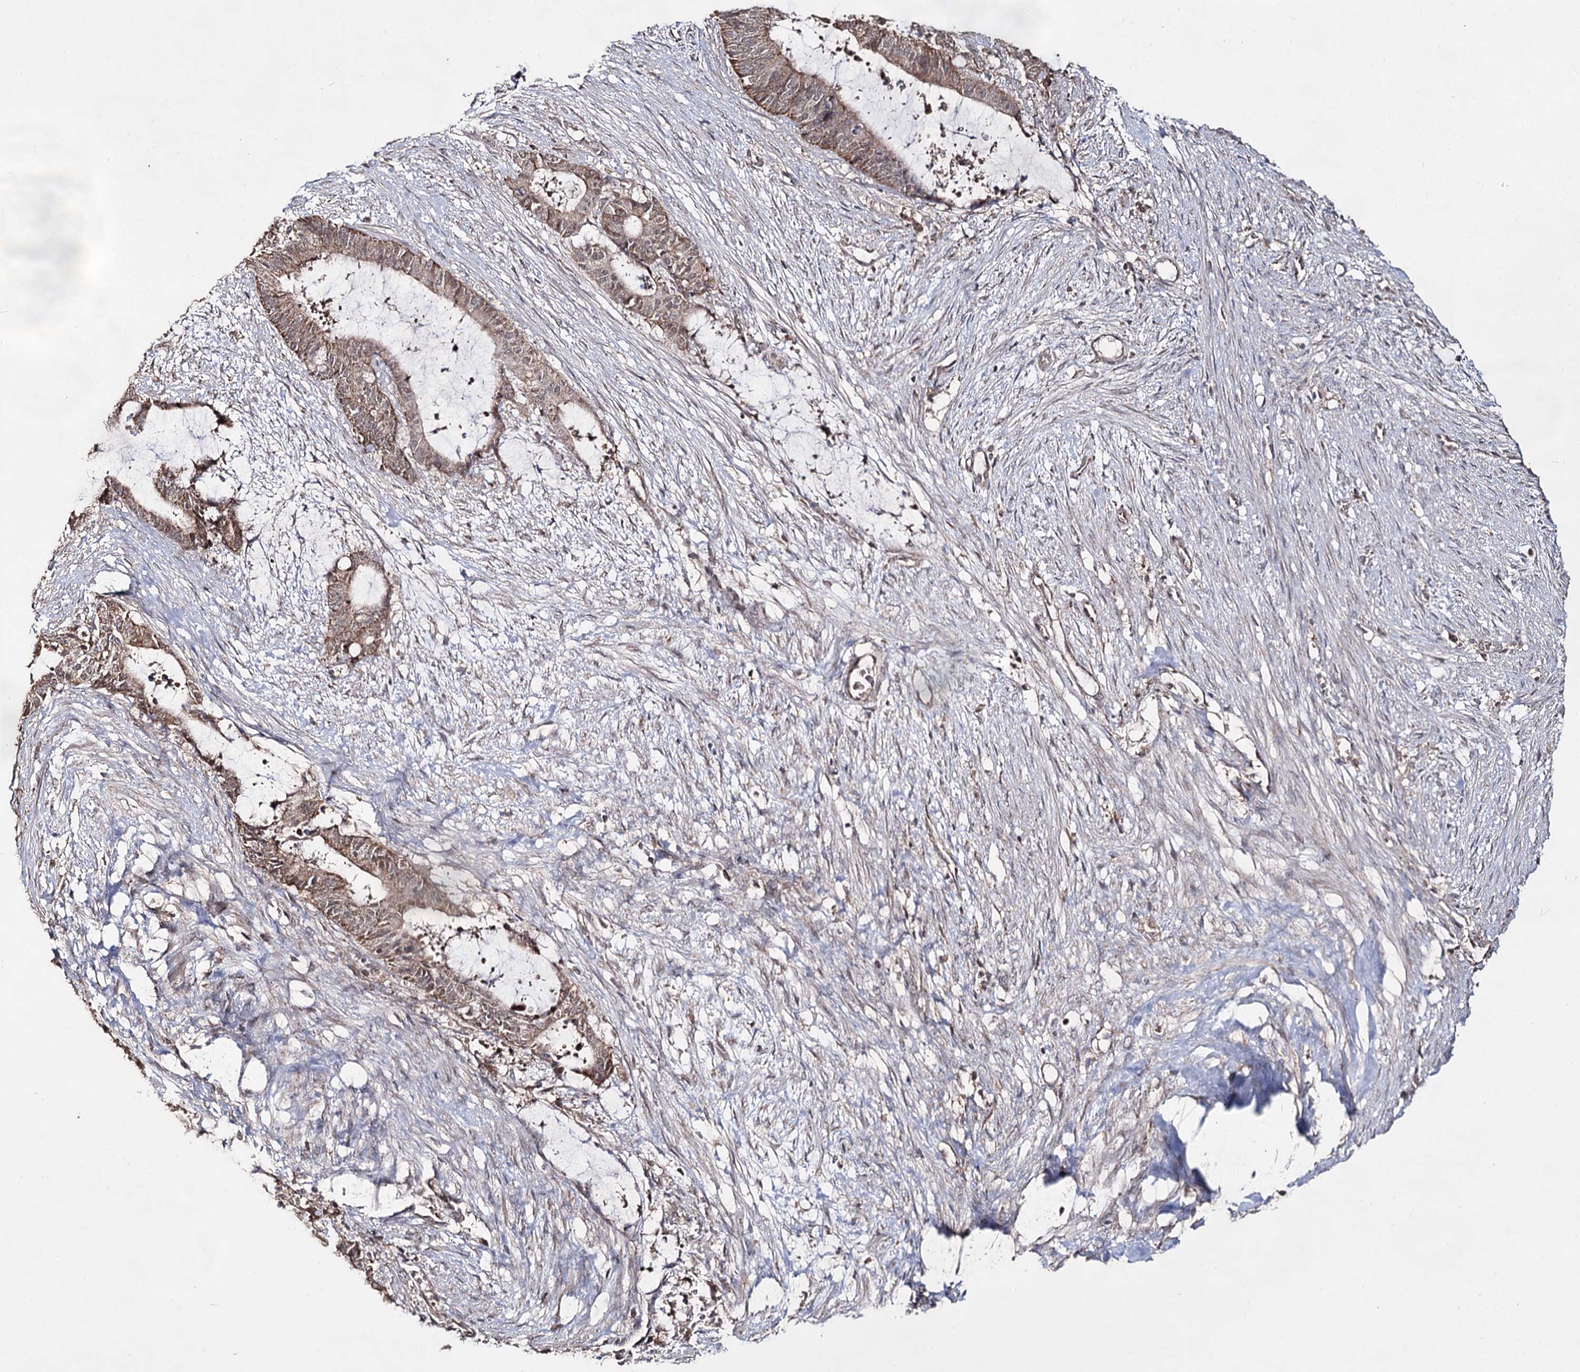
{"staining": {"intensity": "moderate", "quantity": ">75%", "location": "cytoplasmic/membranous"}, "tissue": "liver cancer", "cell_type": "Tumor cells", "image_type": "cancer", "snomed": [{"axis": "morphology", "description": "Normal tissue, NOS"}, {"axis": "morphology", "description": "Cholangiocarcinoma"}, {"axis": "topography", "description": "Liver"}, {"axis": "topography", "description": "Peripheral nerve tissue"}], "caption": "Liver cholangiocarcinoma stained with a brown dye displays moderate cytoplasmic/membranous positive staining in approximately >75% of tumor cells.", "gene": "ACTR6", "patient": {"sex": "female", "age": 73}}